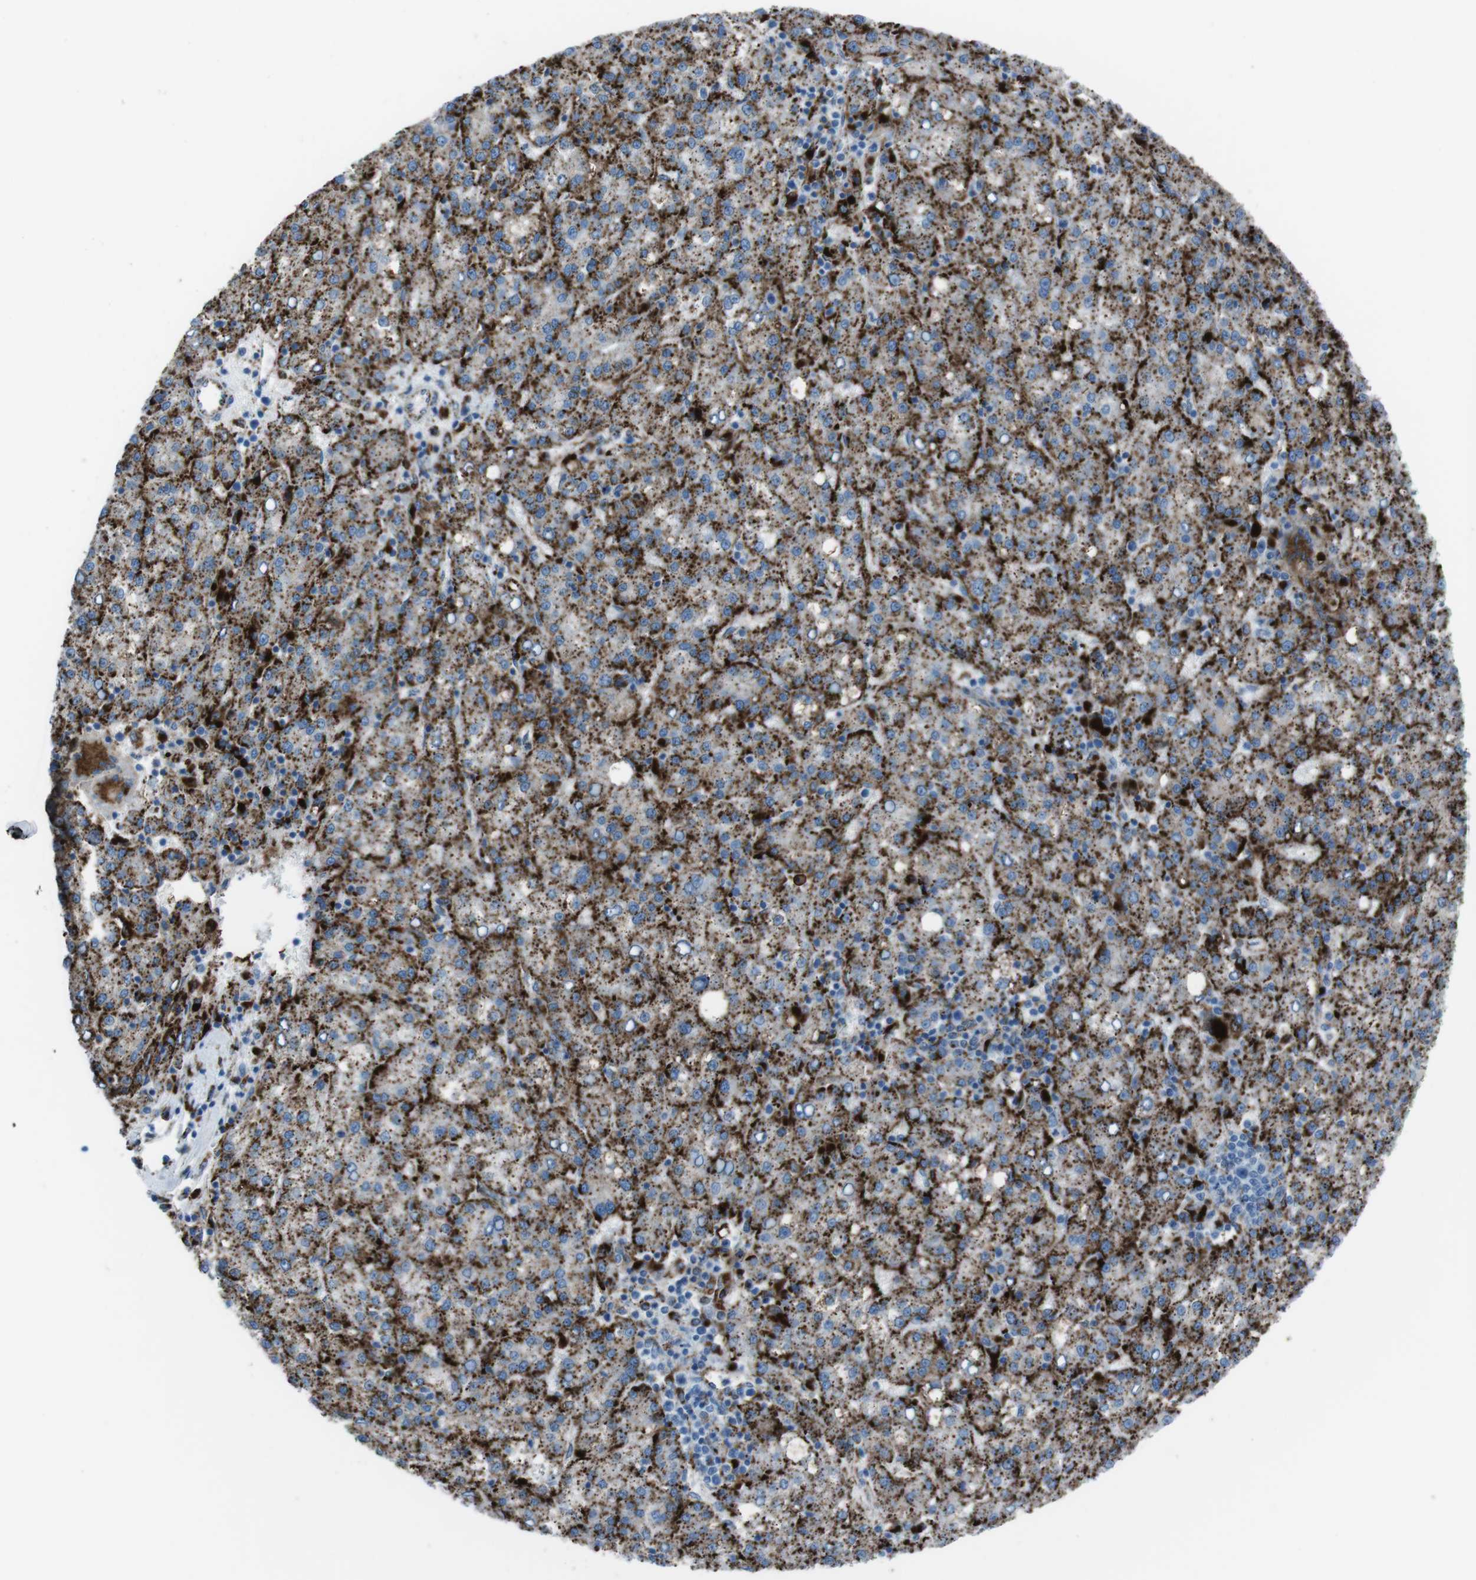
{"staining": {"intensity": "strong", "quantity": ">75%", "location": "cytoplasmic/membranous"}, "tissue": "liver cancer", "cell_type": "Tumor cells", "image_type": "cancer", "snomed": [{"axis": "morphology", "description": "Carcinoma, Hepatocellular, NOS"}, {"axis": "topography", "description": "Liver"}], "caption": "Hepatocellular carcinoma (liver) stained with DAB immunohistochemistry (IHC) displays high levels of strong cytoplasmic/membranous expression in approximately >75% of tumor cells. The staining was performed using DAB (3,3'-diaminobenzidine) to visualize the protein expression in brown, while the nuclei were stained in blue with hematoxylin (Magnification: 20x).", "gene": "SCARB2", "patient": {"sex": "female", "age": 58}}